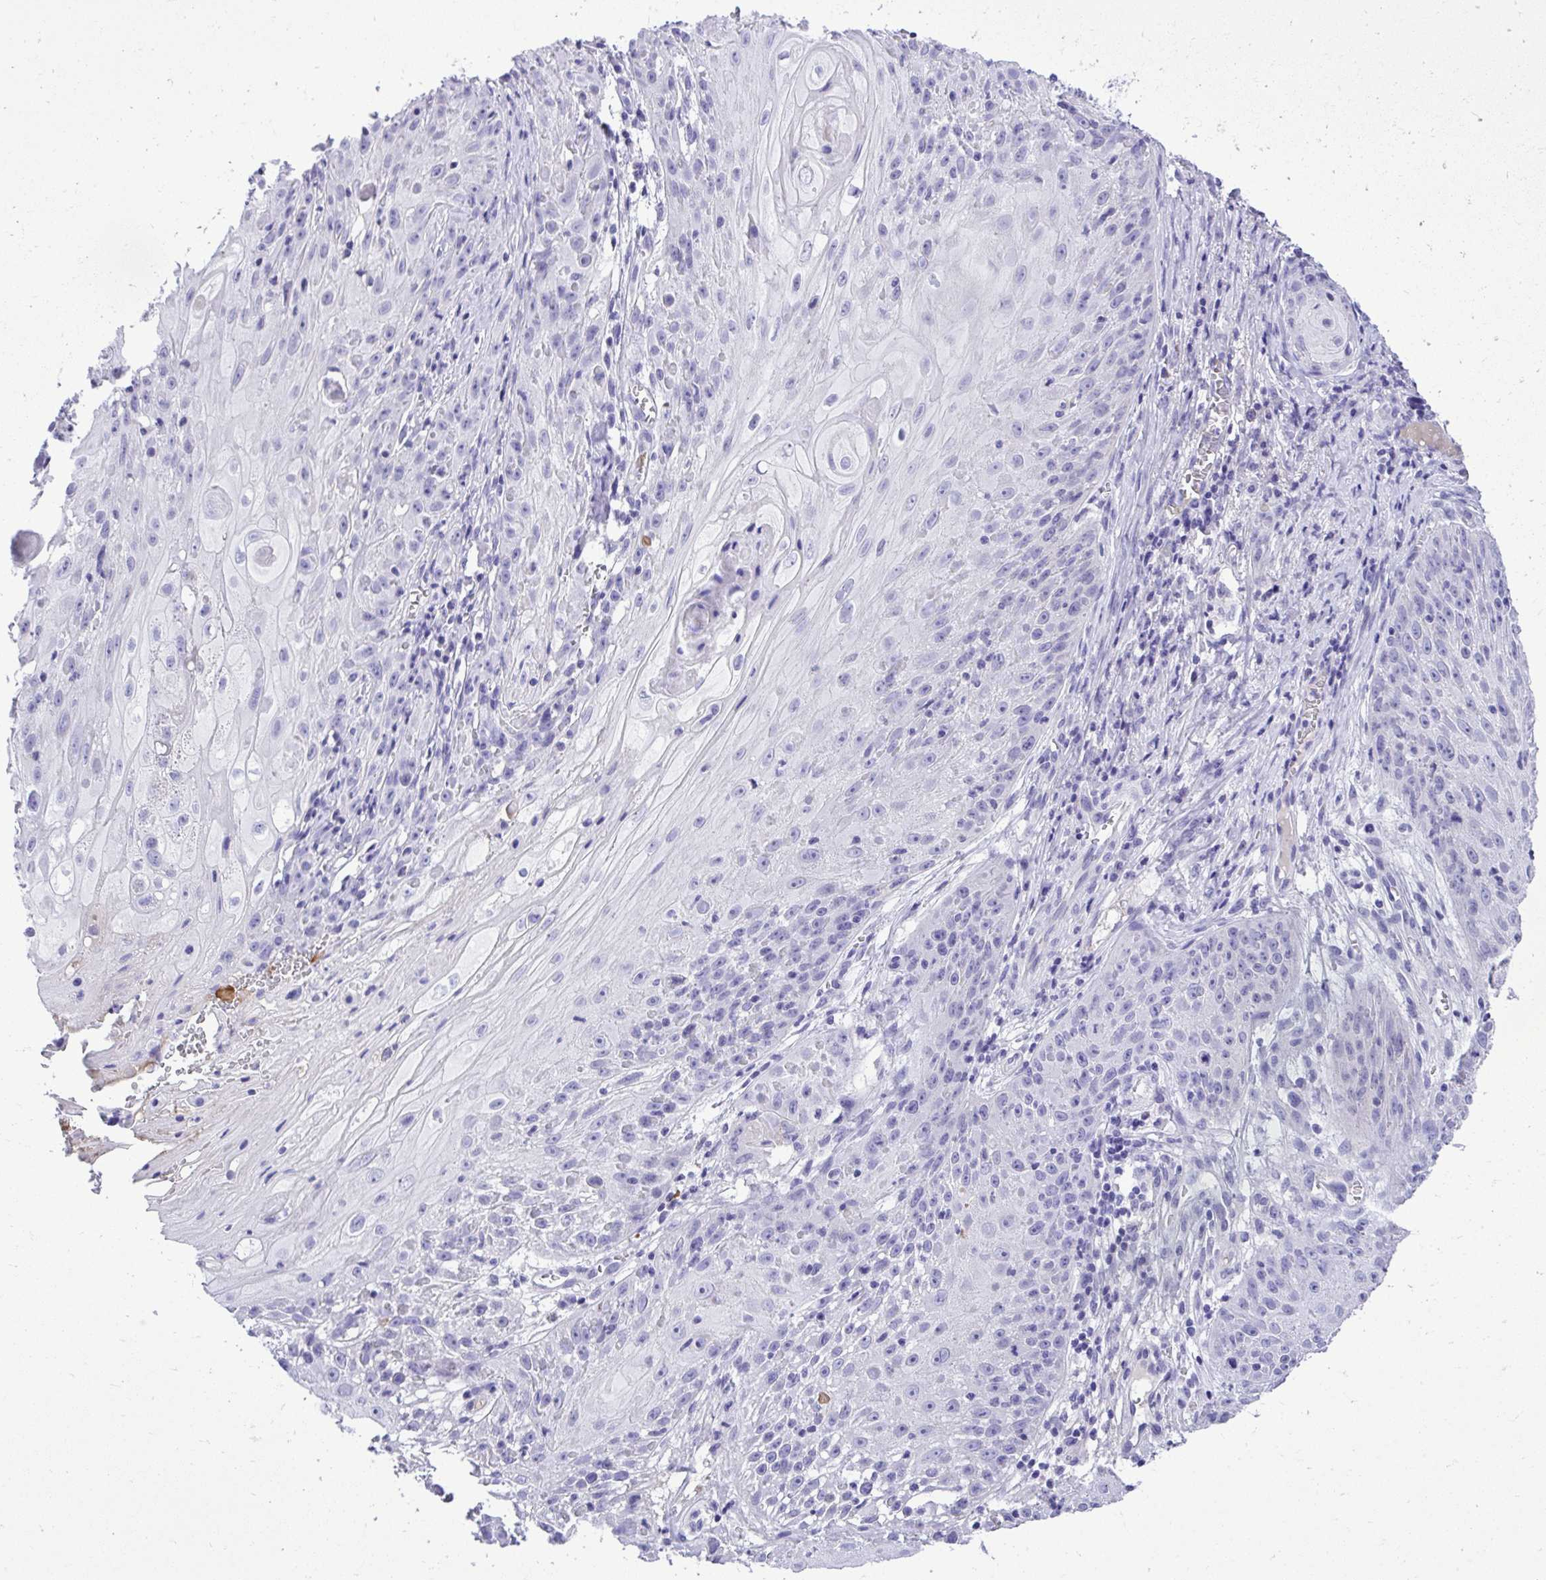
{"staining": {"intensity": "negative", "quantity": "none", "location": "none"}, "tissue": "skin cancer", "cell_type": "Tumor cells", "image_type": "cancer", "snomed": [{"axis": "morphology", "description": "Squamous cell carcinoma, NOS"}, {"axis": "topography", "description": "Skin"}, {"axis": "topography", "description": "Vulva"}], "caption": "Tumor cells are negative for protein expression in human skin squamous cell carcinoma.", "gene": "ST6GALNAC3", "patient": {"sex": "female", "age": 76}}